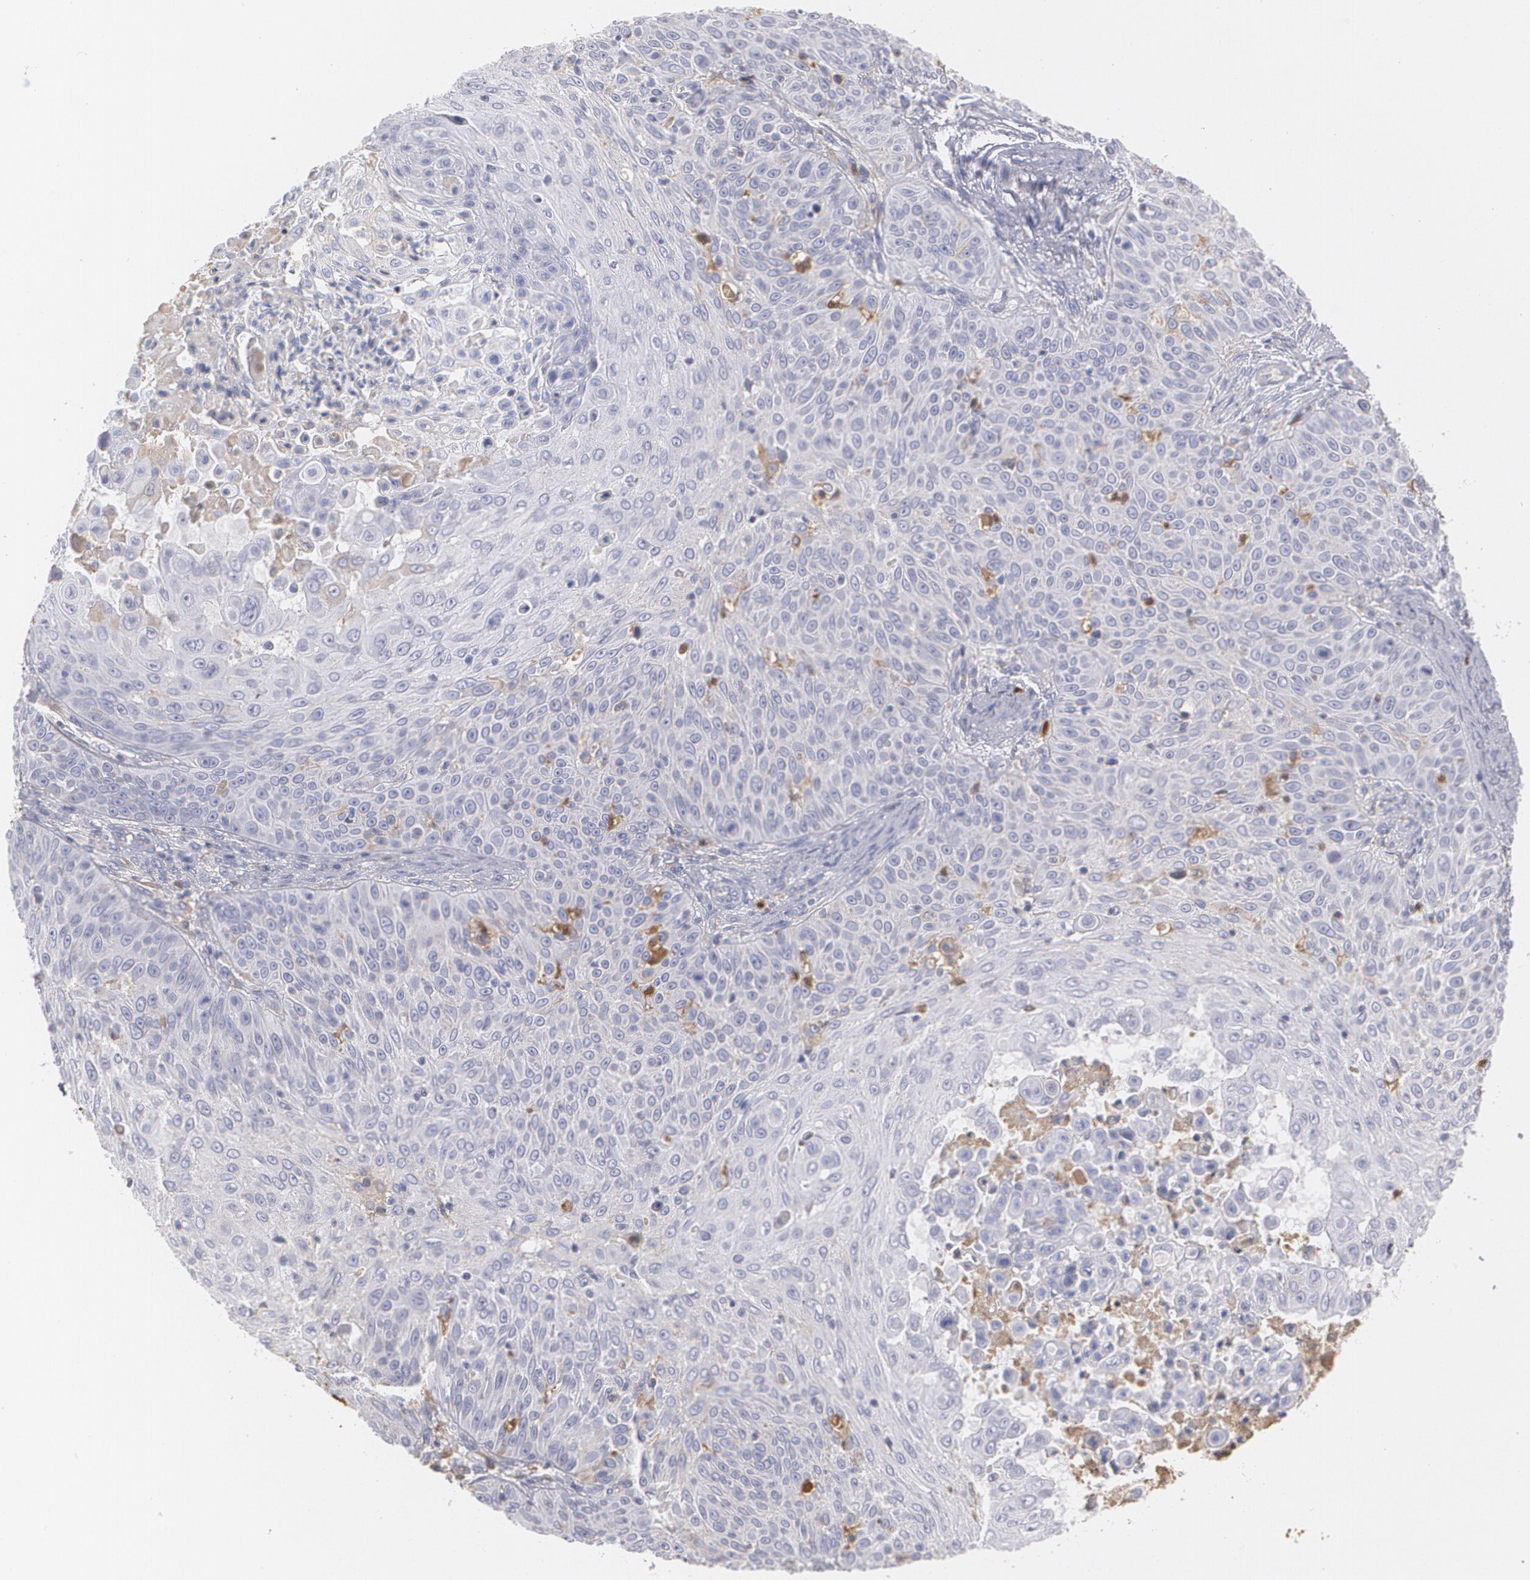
{"staining": {"intensity": "negative", "quantity": "none", "location": "none"}, "tissue": "skin cancer", "cell_type": "Tumor cells", "image_type": "cancer", "snomed": [{"axis": "morphology", "description": "Squamous cell carcinoma, NOS"}, {"axis": "topography", "description": "Skin"}], "caption": "The micrograph demonstrates no significant staining in tumor cells of skin cancer.", "gene": "SERPINA1", "patient": {"sex": "male", "age": 82}}